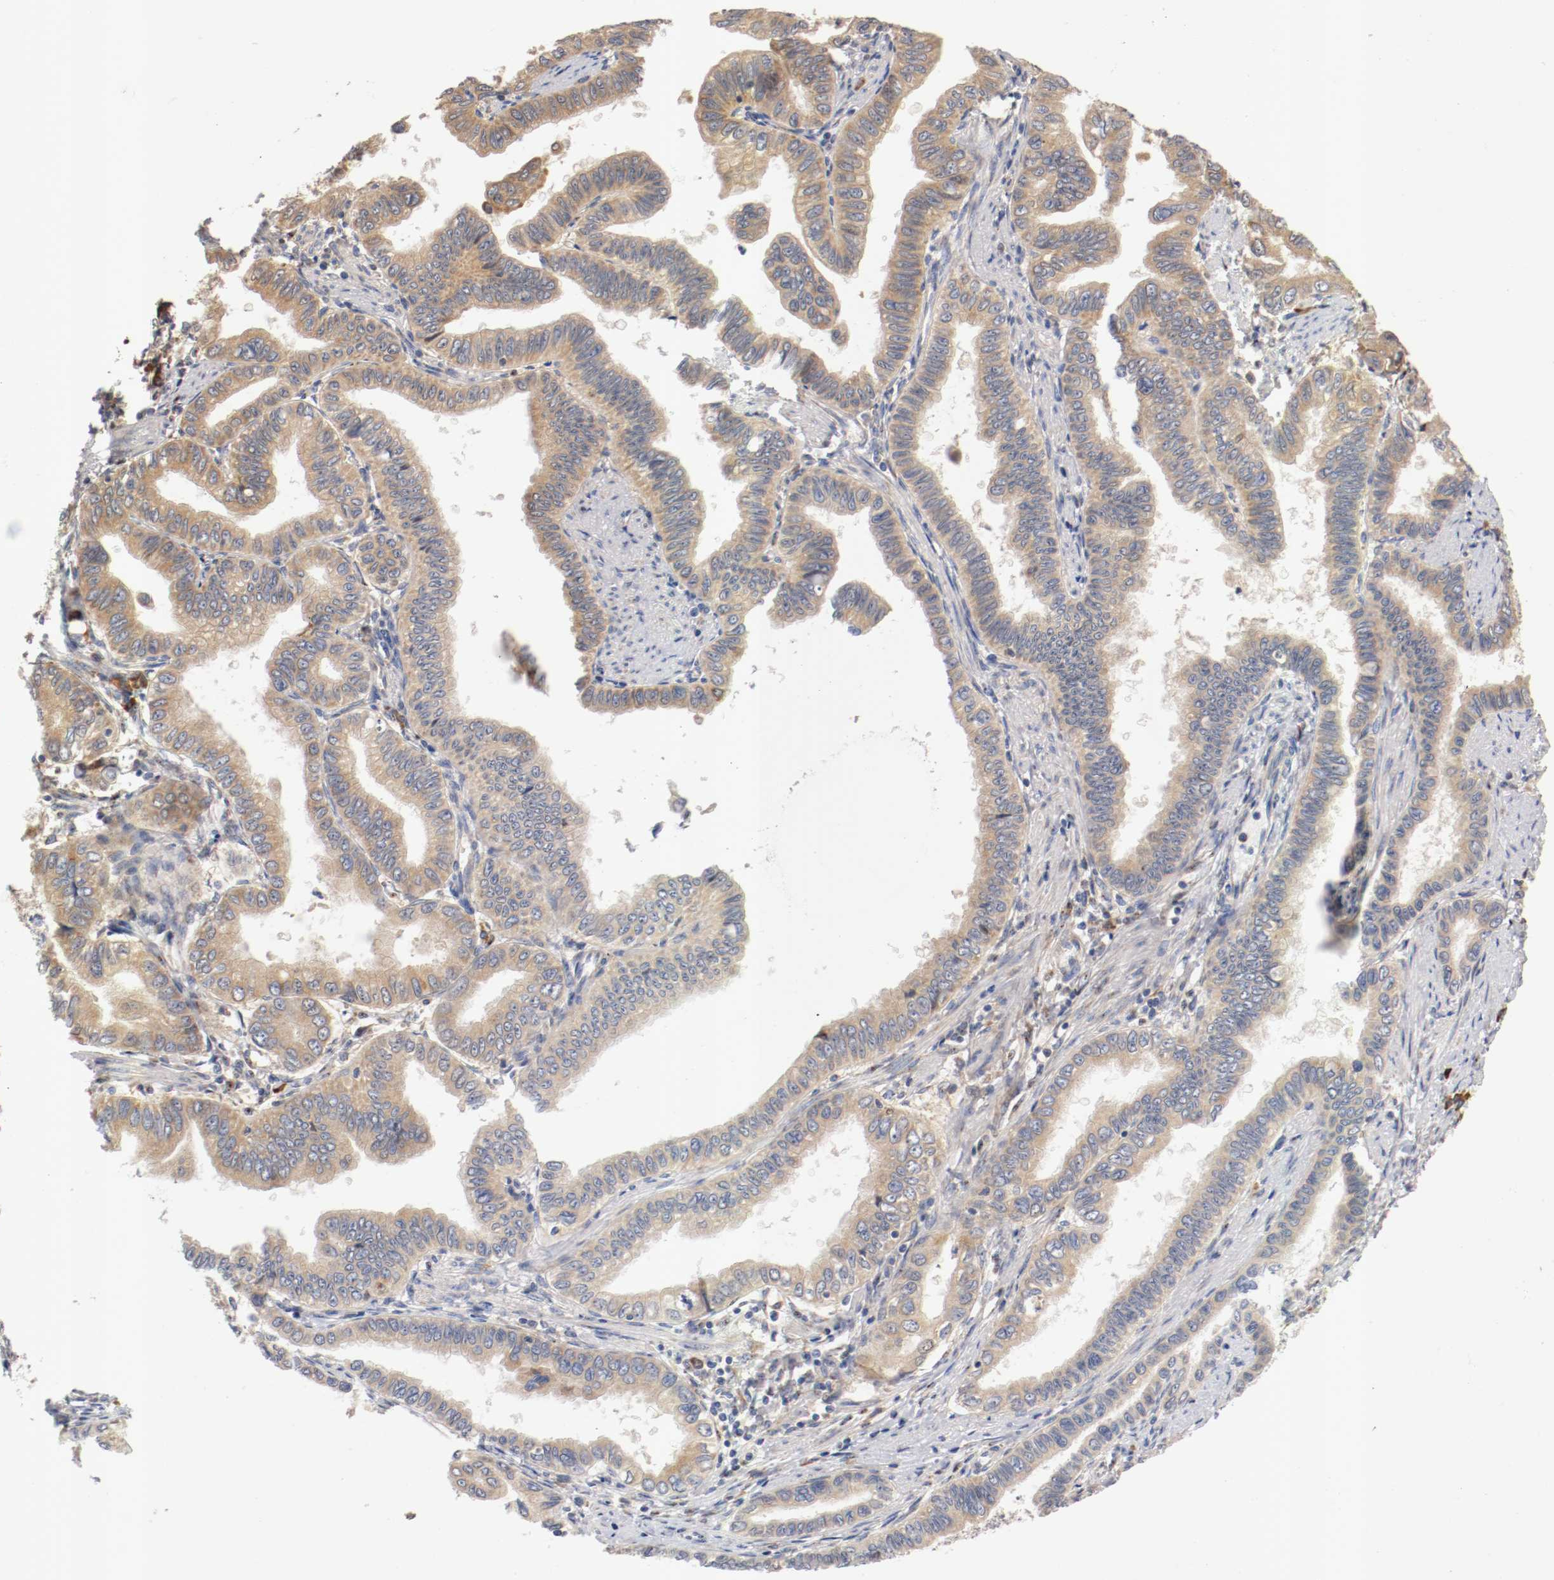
{"staining": {"intensity": "moderate", "quantity": ">75%", "location": "cytoplasmic/membranous"}, "tissue": "pancreatic cancer", "cell_type": "Tumor cells", "image_type": "cancer", "snomed": [{"axis": "morphology", "description": "Normal tissue, NOS"}, {"axis": "topography", "description": "Lymph node"}], "caption": "Immunohistochemistry staining of pancreatic cancer, which displays medium levels of moderate cytoplasmic/membranous positivity in approximately >75% of tumor cells indicating moderate cytoplasmic/membranous protein positivity. The staining was performed using DAB (brown) for protein detection and nuclei were counterstained in hematoxylin (blue).", "gene": "TNFSF13", "patient": {"sex": "male", "age": 50}}